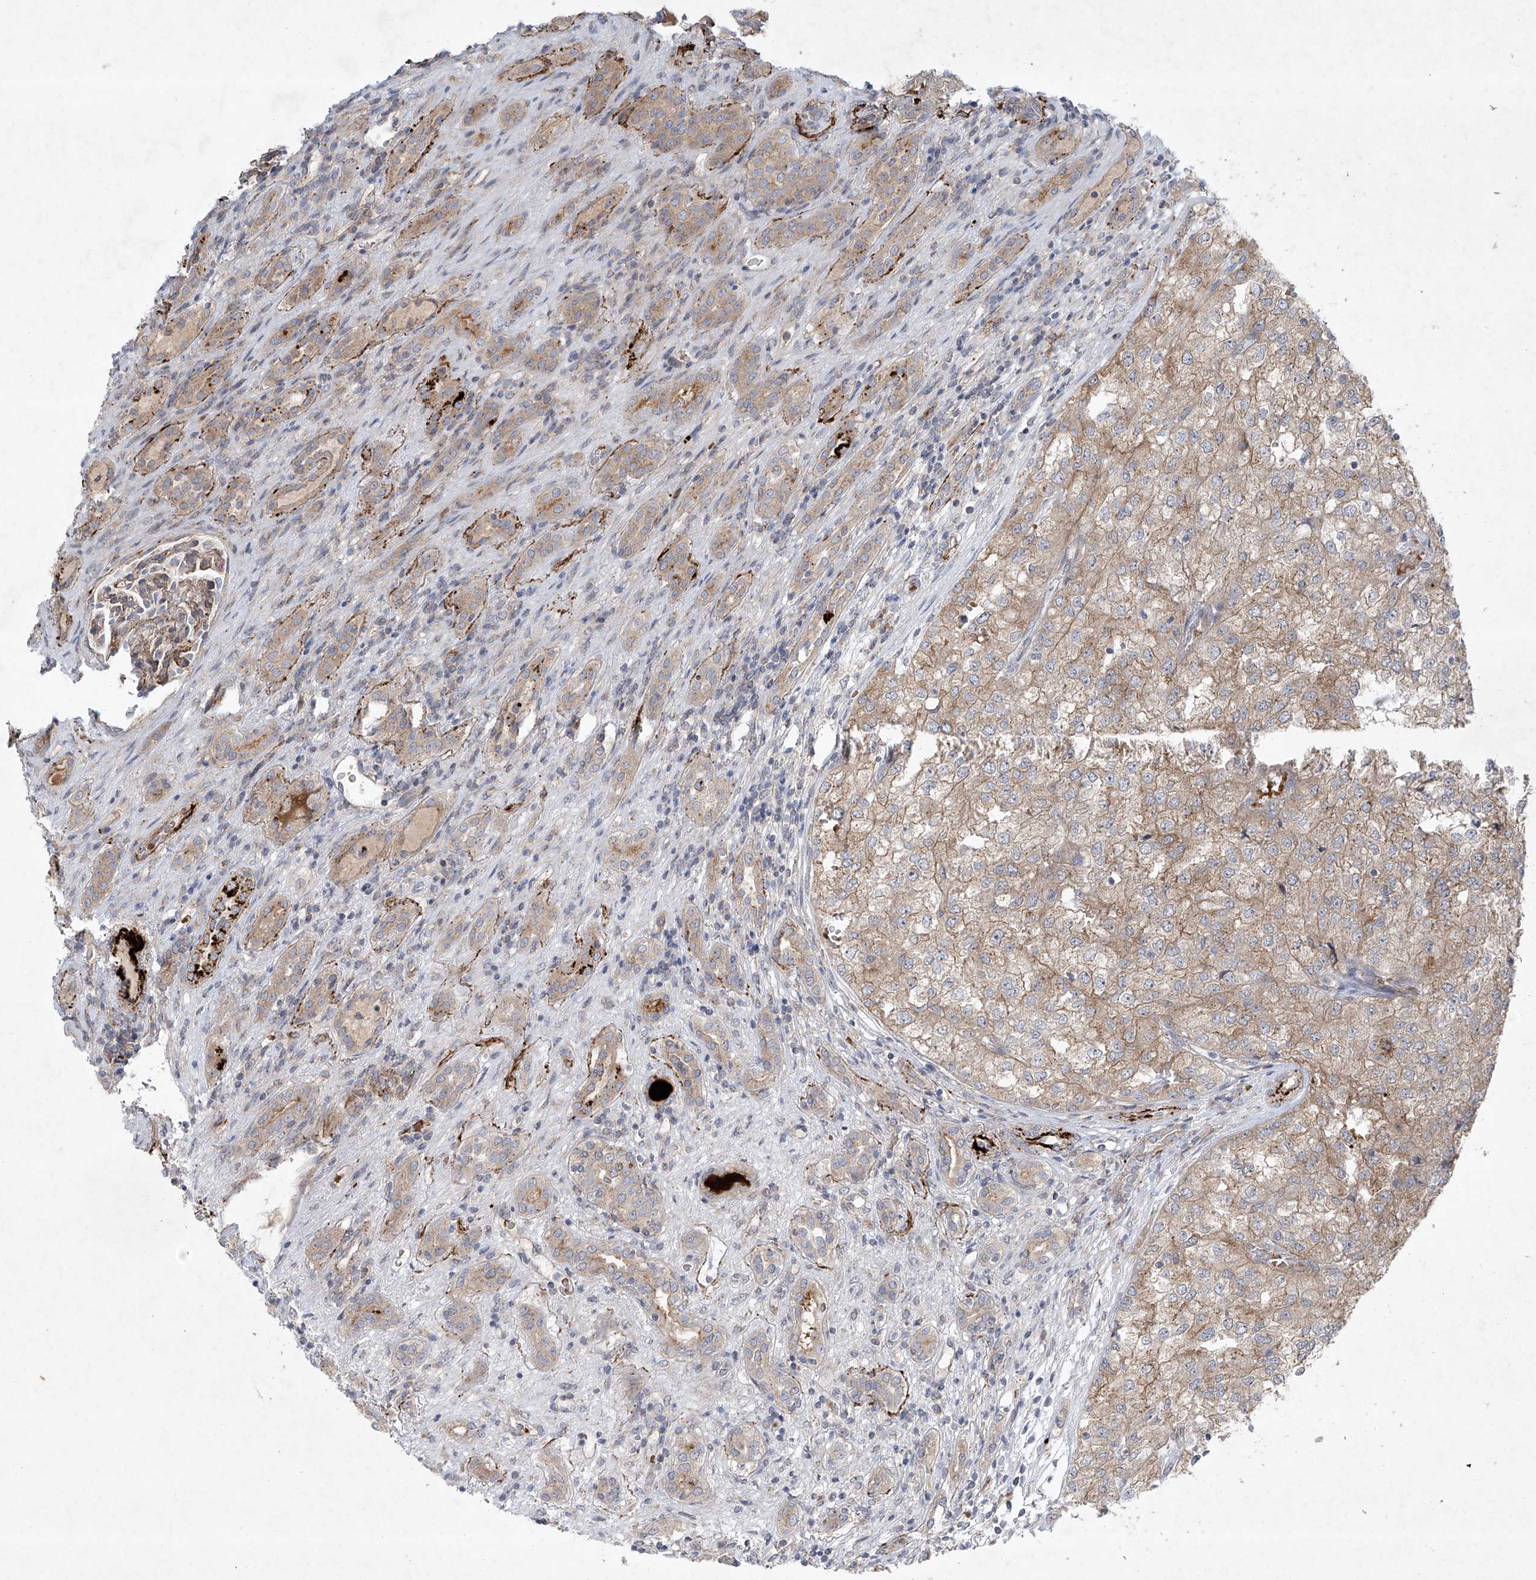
{"staining": {"intensity": "moderate", "quantity": ">75%", "location": "cytoplasmic/membranous"}, "tissue": "renal cancer", "cell_type": "Tumor cells", "image_type": "cancer", "snomed": [{"axis": "morphology", "description": "Adenocarcinoma, NOS"}, {"axis": "topography", "description": "Kidney"}], "caption": "Immunohistochemistry photomicrograph of adenocarcinoma (renal) stained for a protein (brown), which reveals medium levels of moderate cytoplasmic/membranous positivity in approximately >75% of tumor cells.", "gene": "TJAP1", "patient": {"sex": "female", "age": 54}}